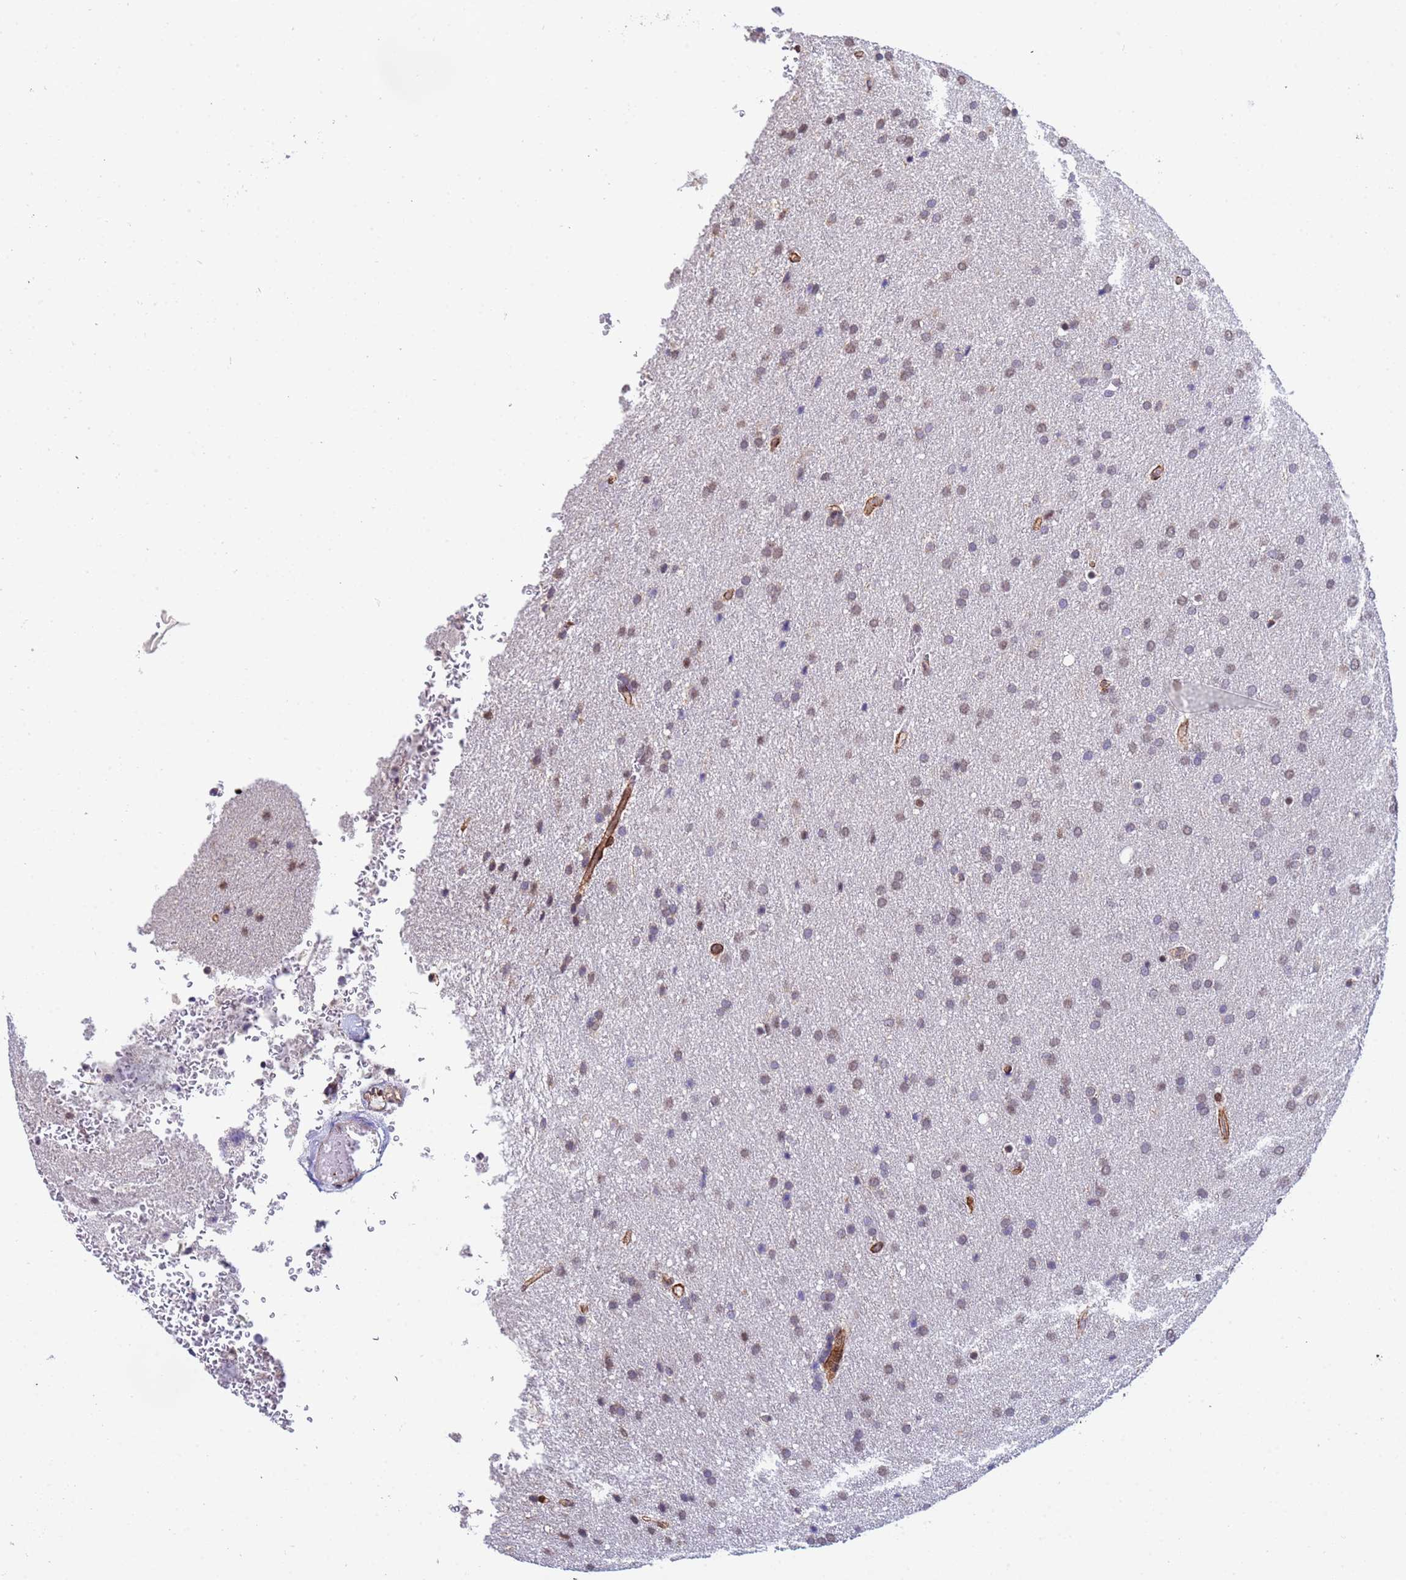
{"staining": {"intensity": "weak", "quantity": ">75%", "location": "nuclear"}, "tissue": "glioma", "cell_type": "Tumor cells", "image_type": "cancer", "snomed": [{"axis": "morphology", "description": "Glioma, malignant, Low grade"}, {"axis": "topography", "description": "Brain"}], "caption": "A histopathology image of human malignant glioma (low-grade) stained for a protein demonstrates weak nuclear brown staining in tumor cells. (Stains: DAB in brown, nuclei in blue, Microscopy: brightfield microscopy at high magnification).", "gene": "TRIP6", "patient": {"sex": "female", "age": 32}}